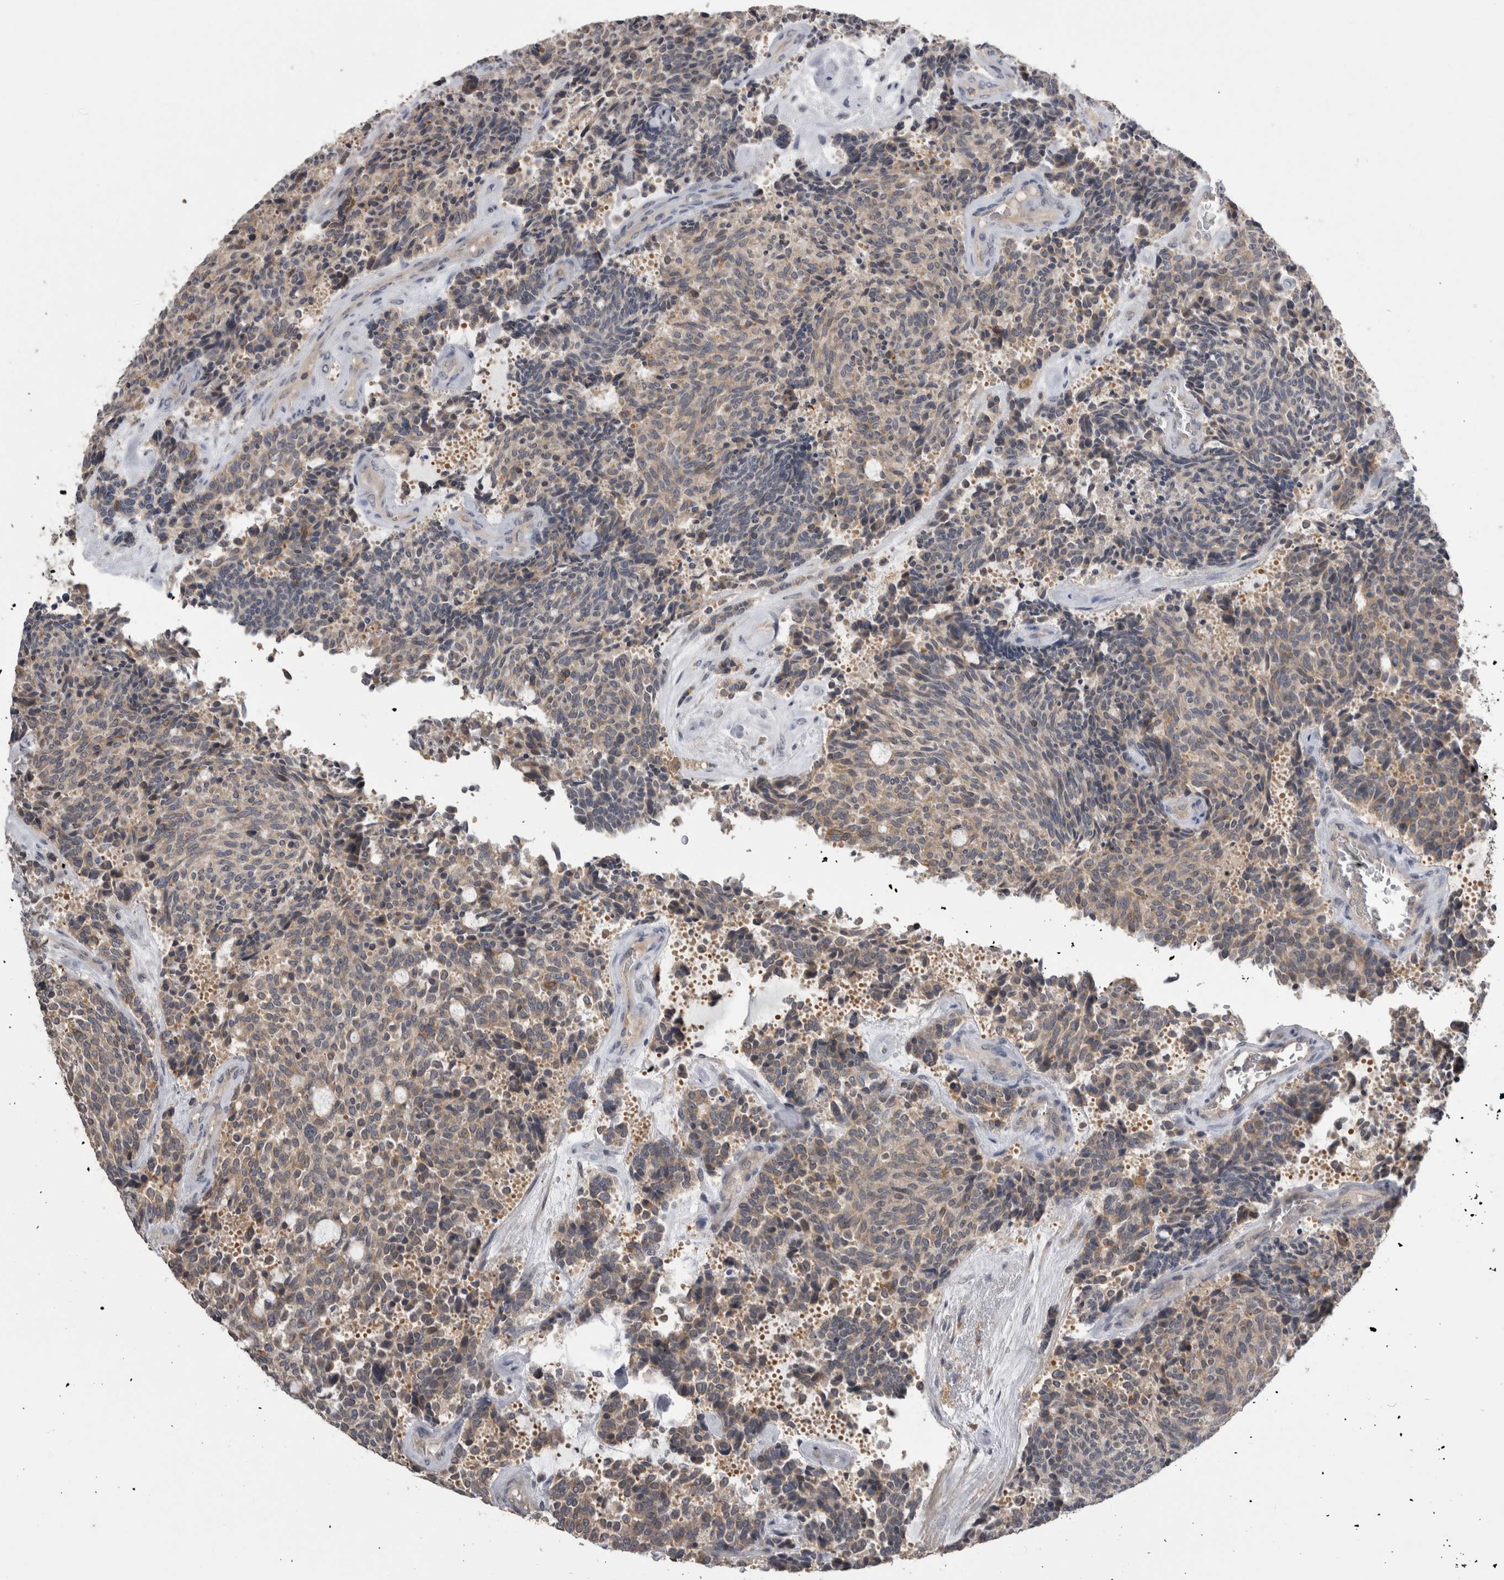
{"staining": {"intensity": "weak", "quantity": "25%-75%", "location": "cytoplasmic/membranous"}, "tissue": "carcinoid", "cell_type": "Tumor cells", "image_type": "cancer", "snomed": [{"axis": "morphology", "description": "Carcinoid, malignant, NOS"}, {"axis": "topography", "description": "Pancreas"}], "caption": "Carcinoid tissue displays weak cytoplasmic/membranous positivity in about 25%-75% of tumor cells", "gene": "ANXA13", "patient": {"sex": "female", "age": 54}}